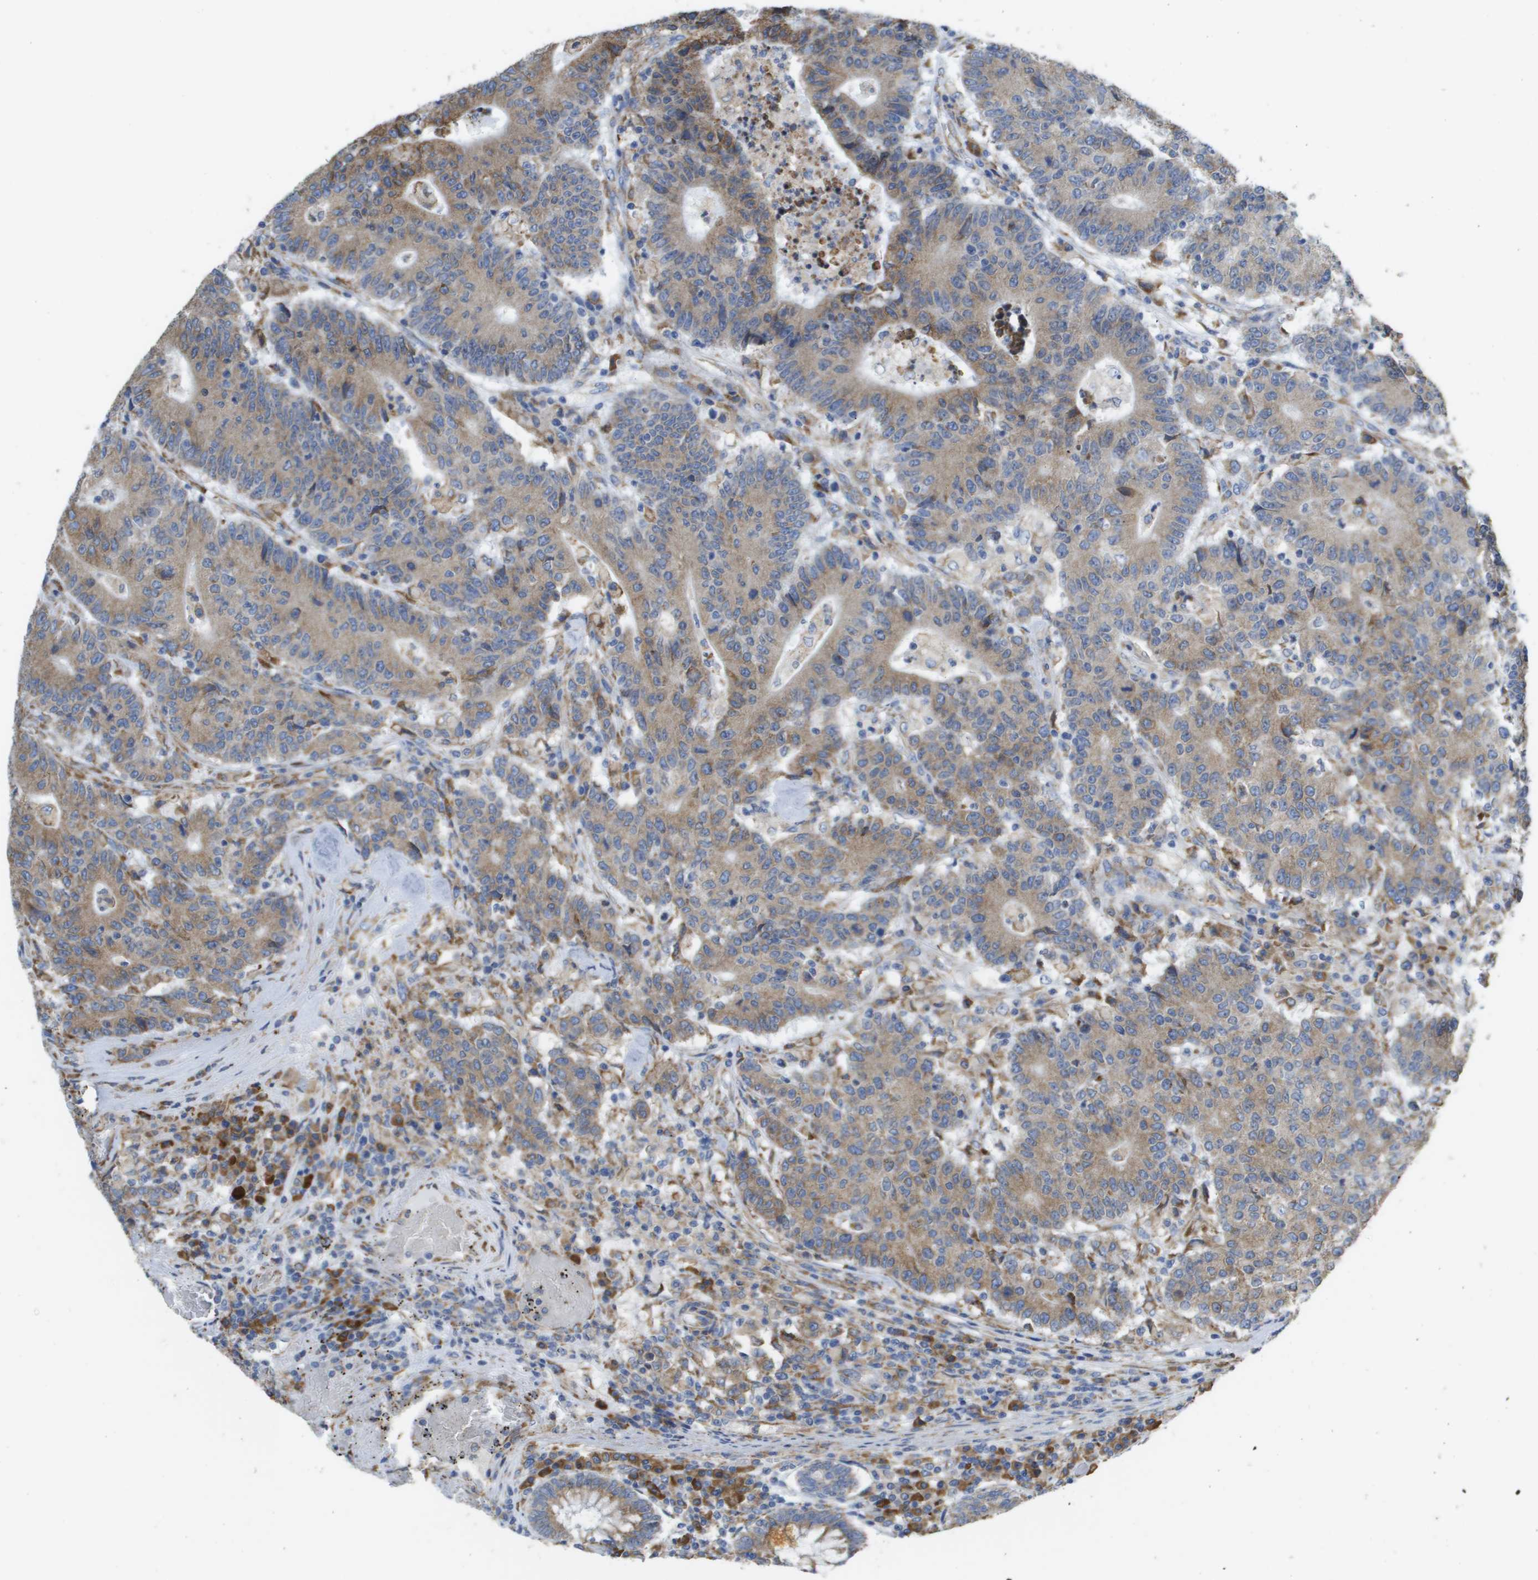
{"staining": {"intensity": "moderate", "quantity": ">75%", "location": "cytoplasmic/membranous"}, "tissue": "colorectal cancer", "cell_type": "Tumor cells", "image_type": "cancer", "snomed": [{"axis": "morphology", "description": "Normal tissue, NOS"}, {"axis": "morphology", "description": "Adenocarcinoma, NOS"}, {"axis": "topography", "description": "Colon"}], "caption": "Tumor cells exhibit medium levels of moderate cytoplasmic/membranous staining in approximately >75% of cells in human colorectal adenocarcinoma.", "gene": "SDR42E1", "patient": {"sex": "female", "age": 75}}